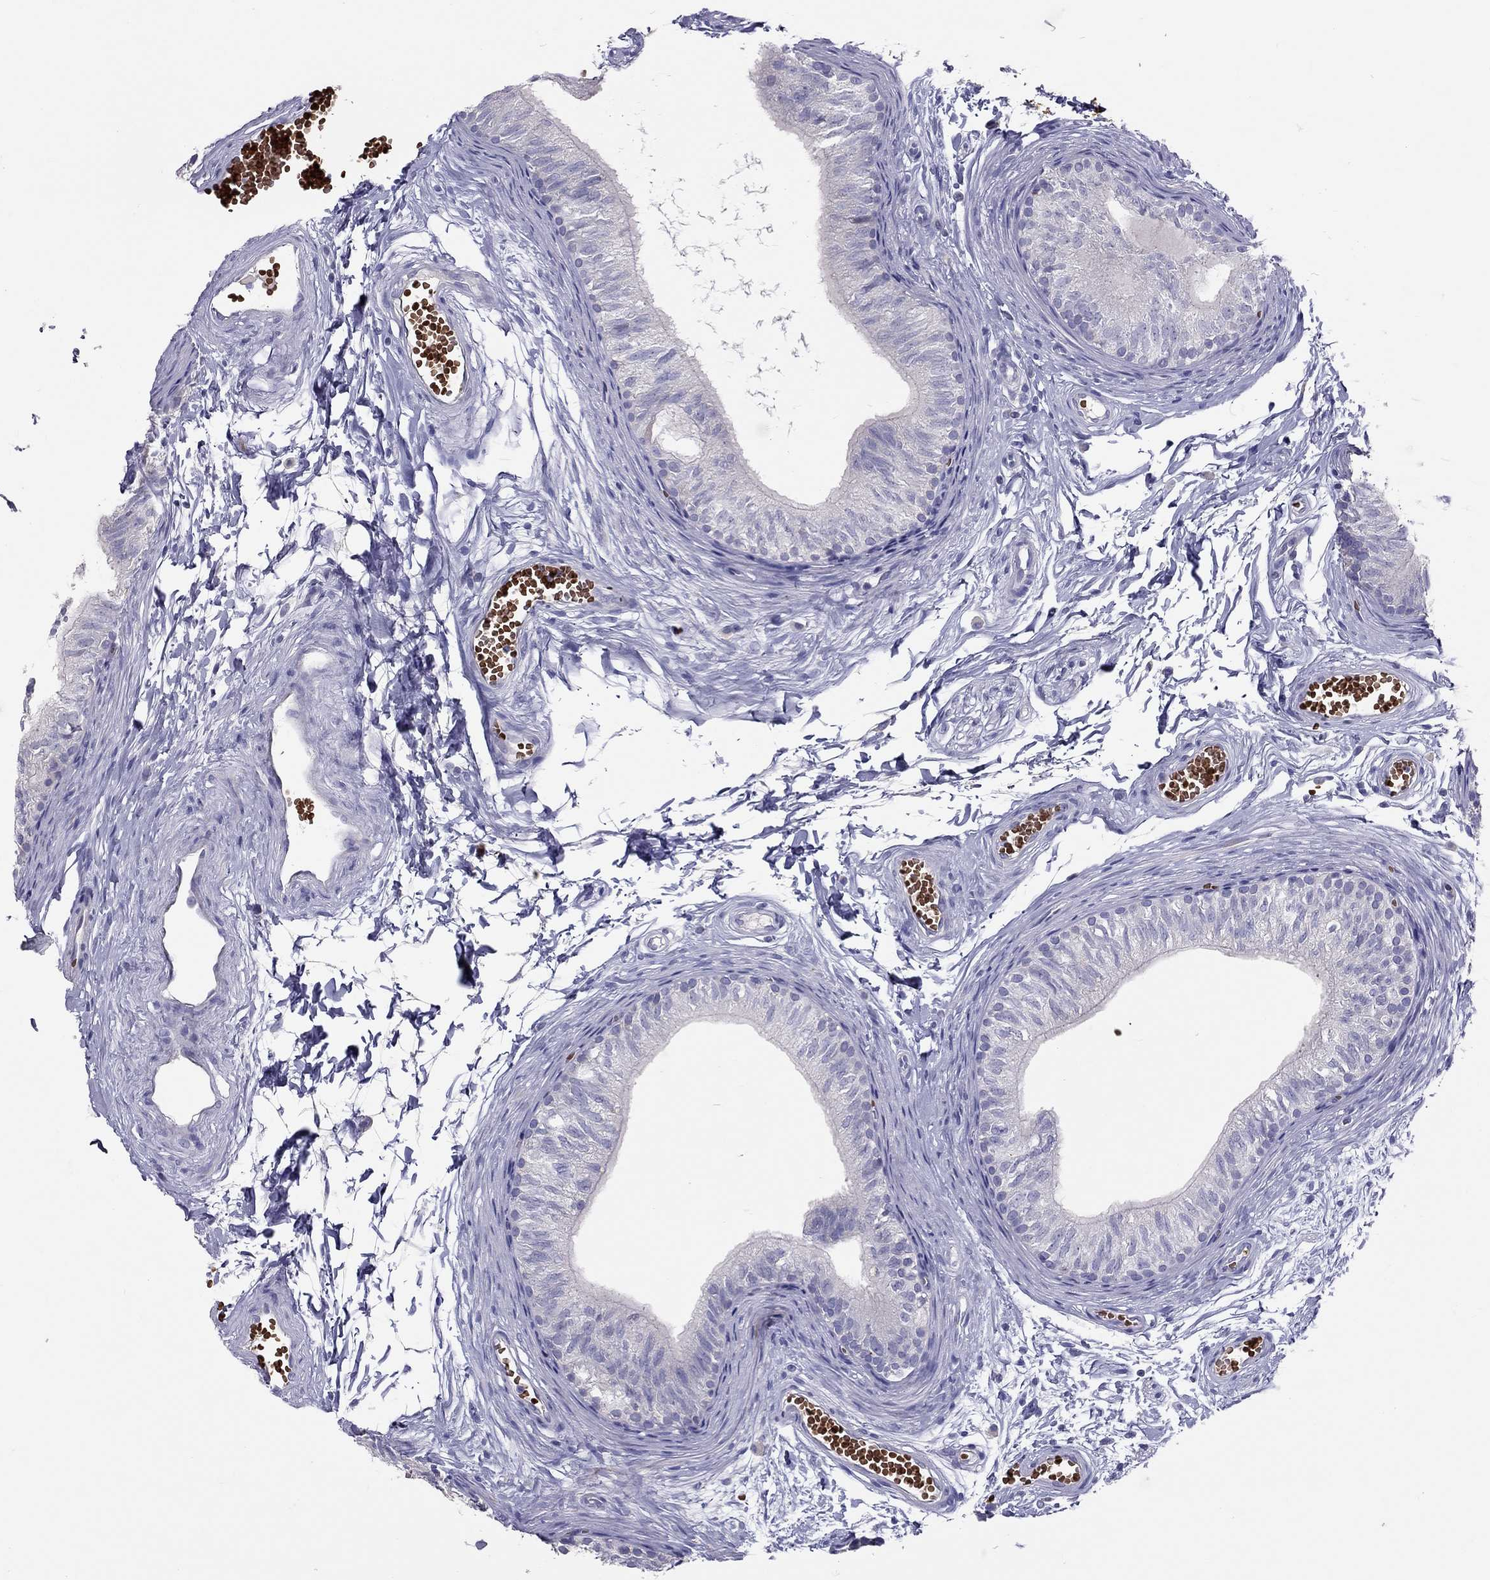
{"staining": {"intensity": "negative", "quantity": "none", "location": "none"}, "tissue": "epididymis", "cell_type": "Glandular cells", "image_type": "normal", "snomed": [{"axis": "morphology", "description": "Normal tissue, NOS"}, {"axis": "topography", "description": "Epididymis"}], "caption": "High power microscopy image of an immunohistochemistry (IHC) photomicrograph of unremarkable epididymis, revealing no significant expression in glandular cells.", "gene": "FRMD1", "patient": {"sex": "male", "age": 22}}